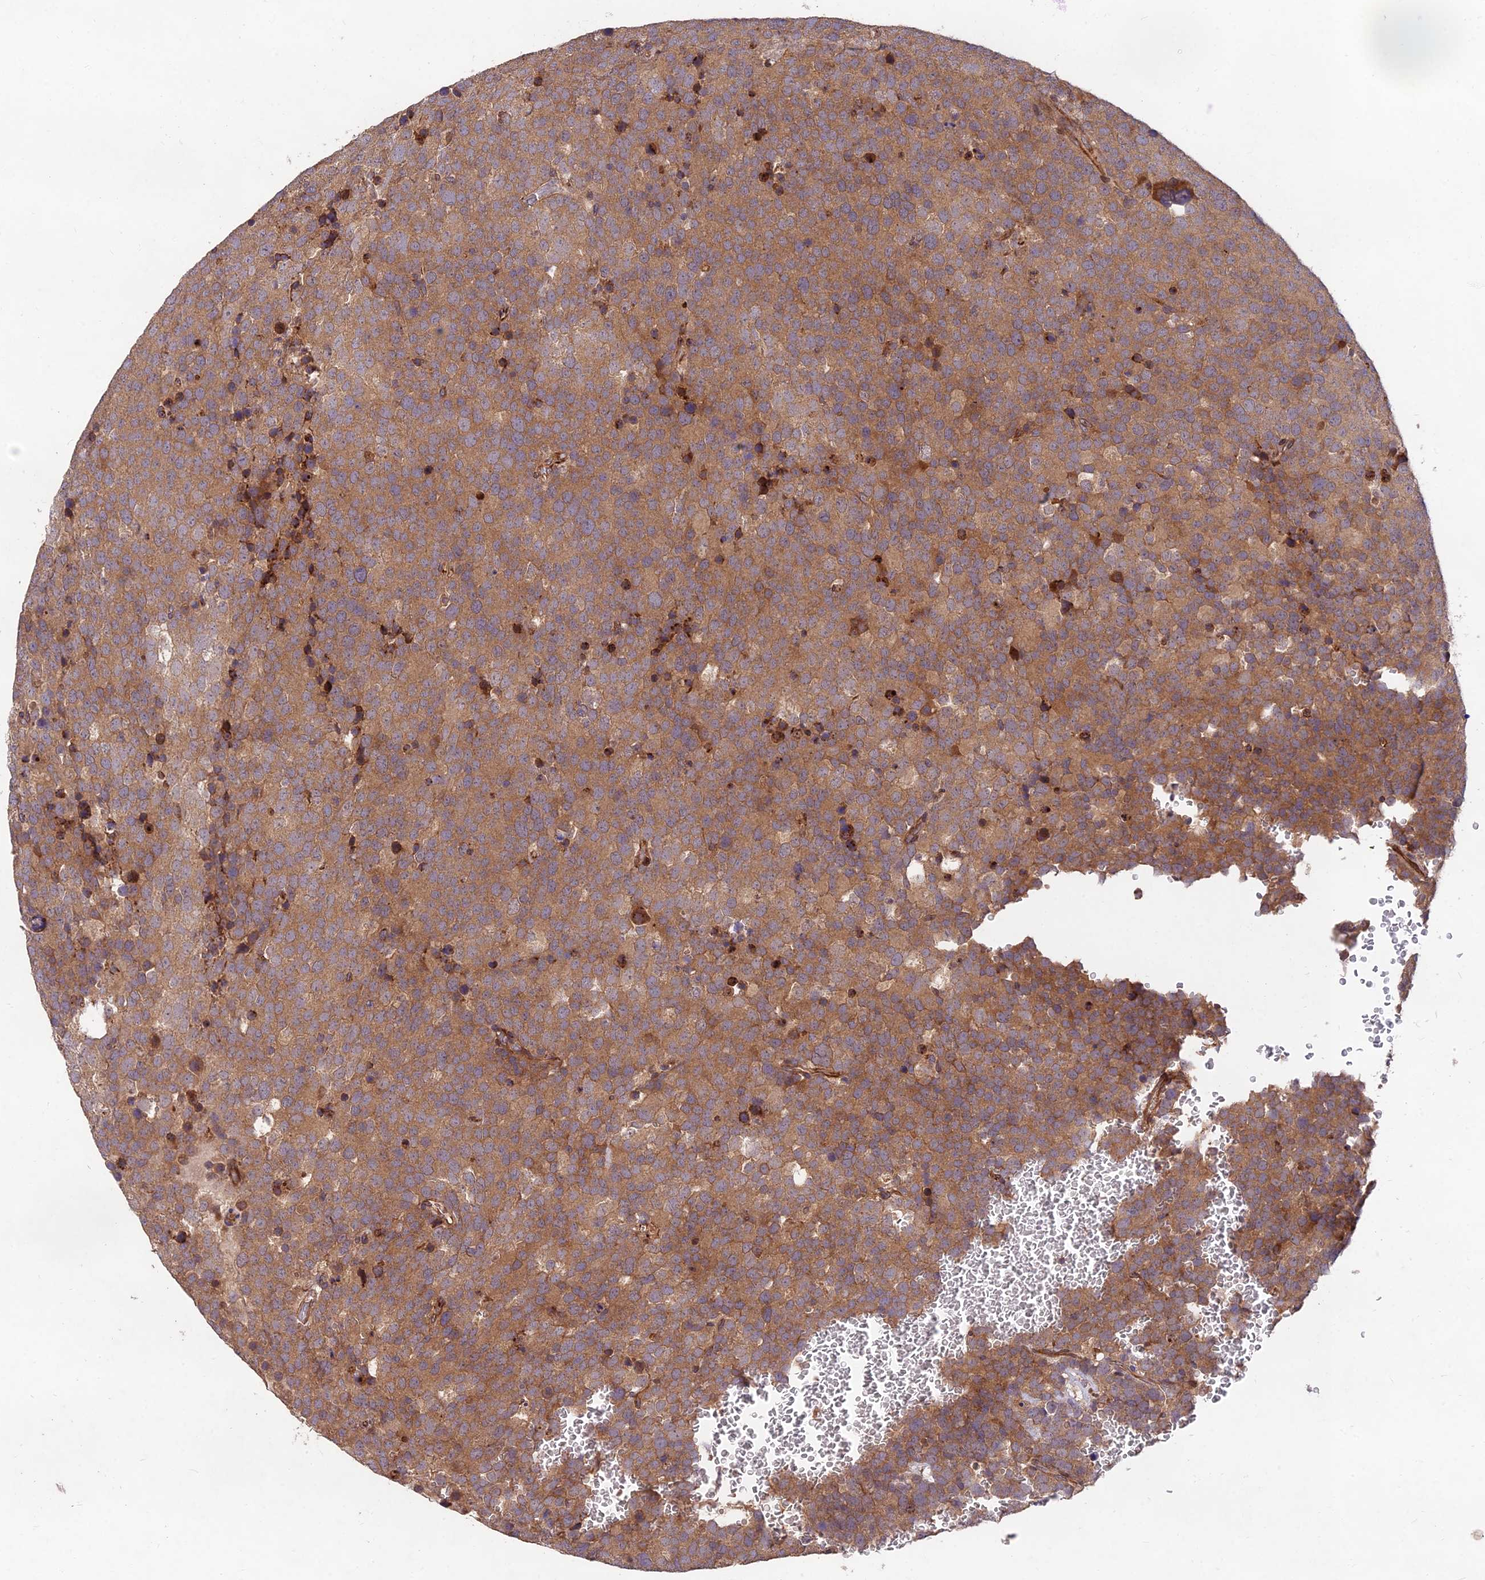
{"staining": {"intensity": "weak", "quantity": ">75%", "location": "cytoplasmic/membranous"}, "tissue": "testis cancer", "cell_type": "Tumor cells", "image_type": "cancer", "snomed": [{"axis": "morphology", "description": "Seminoma, NOS"}, {"axis": "topography", "description": "Testis"}], "caption": "Tumor cells demonstrate low levels of weak cytoplasmic/membranous expression in about >75% of cells in testis cancer (seminoma).", "gene": "MKKS", "patient": {"sex": "male", "age": 71}}